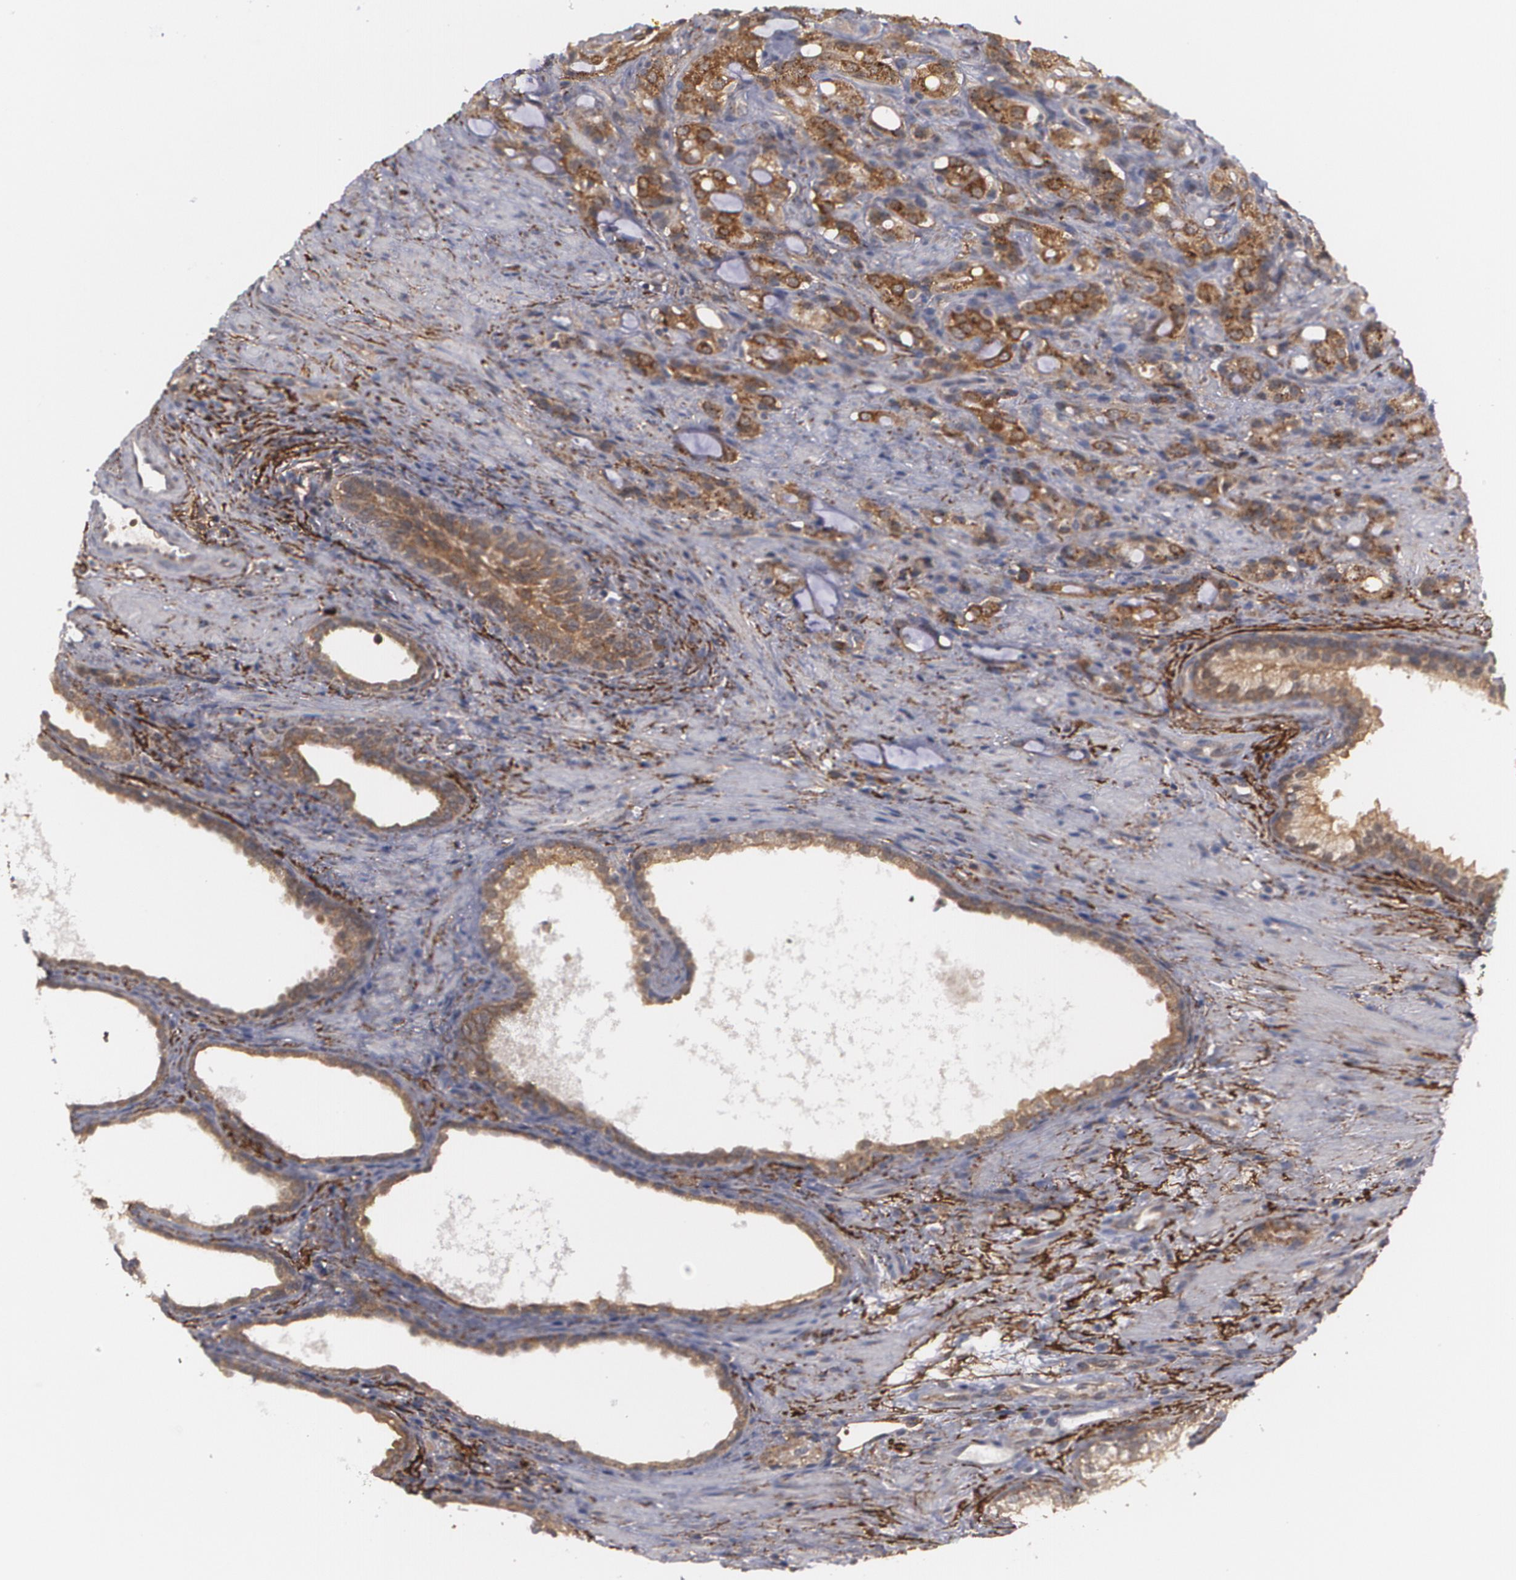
{"staining": {"intensity": "moderate", "quantity": ">75%", "location": "cytoplasmic/membranous"}, "tissue": "prostate cancer", "cell_type": "Tumor cells", "image_type": "cancer", "snomed": [{"axis": "morphology", "description": "Adenocarcinoma, High grade"}, {"axis": "topography", "description": "Prostate"}], "caption": "Protein expression analysis of adenocarcinoma (high-grade) (prostate) displays moderate cytoplasmic/membranous expression in approximately >75% of tumor cells.", "gene": "BMP6", "patient": {"sex": "male", "age": 72}}